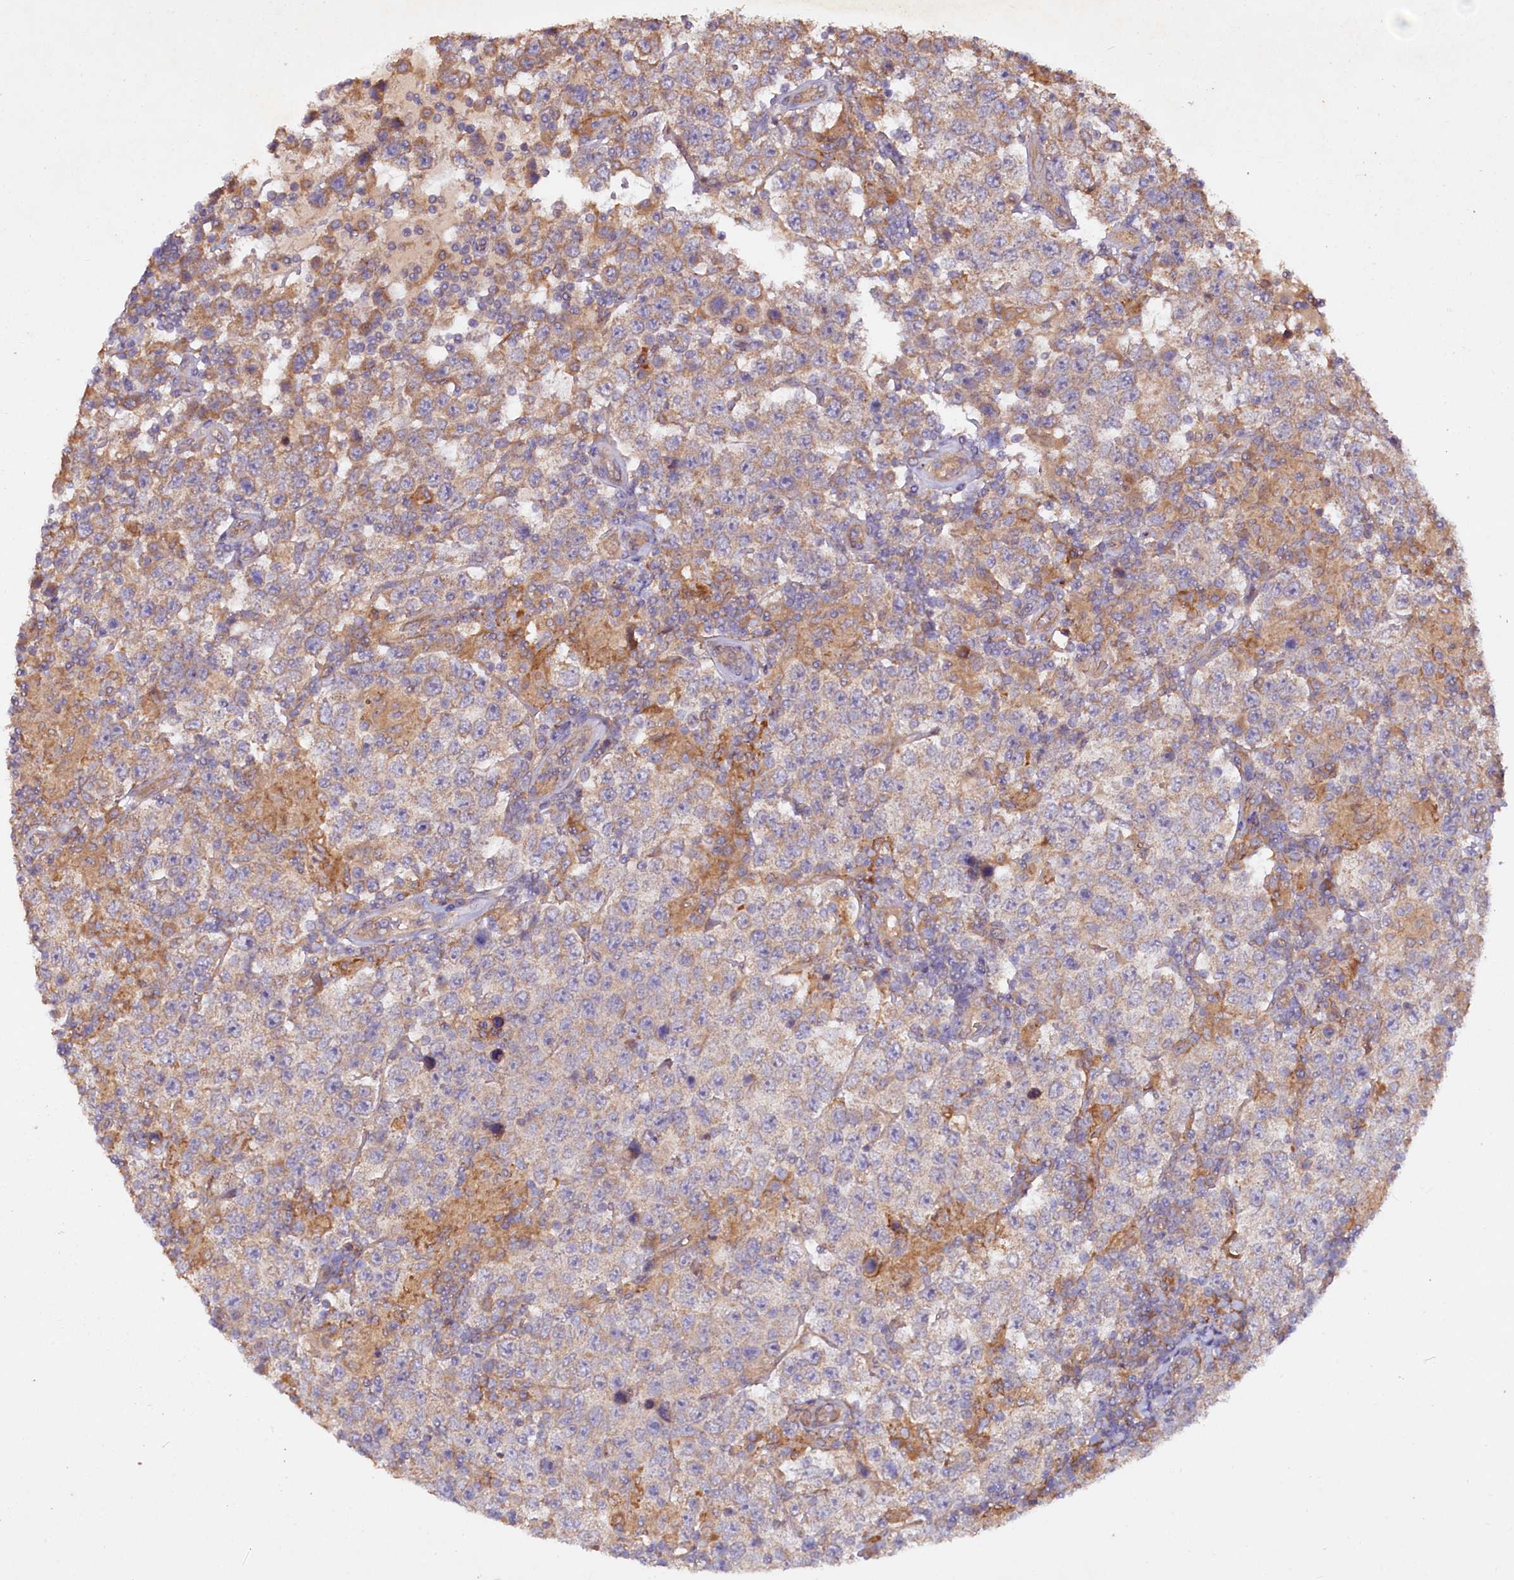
{"staining": {"intensity": "weak", "quantity": "25%-75%", "location": "cytoplasmic/membranous"}, "tissue": "testis cancer", "cell_type": "Tumor cells", "image_type": "cancer", "snomed": [{"axis": "morphology", "description": "Normal tissue, NOS"}, {"axis": "morphology", "description": "Urothelial carcinoma, High grade"}, {"axis": "morphology", "description": "Seminoma, NOS"}, {"axis": "morphology", "description": "Carcinoma, Embryonal, NOS"}, {"axis": "topography", "description": "Urinary bladder"}, {"axis": "topography", "description": "Testis"}], "caption": "A brown stain labels weak cytoplasmic/membranous staining of a protein in testis cancer (embryonal carcinoma) tumor cells. The protein is shown in brown color, while the nuclei are stained blue.", "gene": "ETFBKMT", "patient": {"sex": "male", "age": 41}}